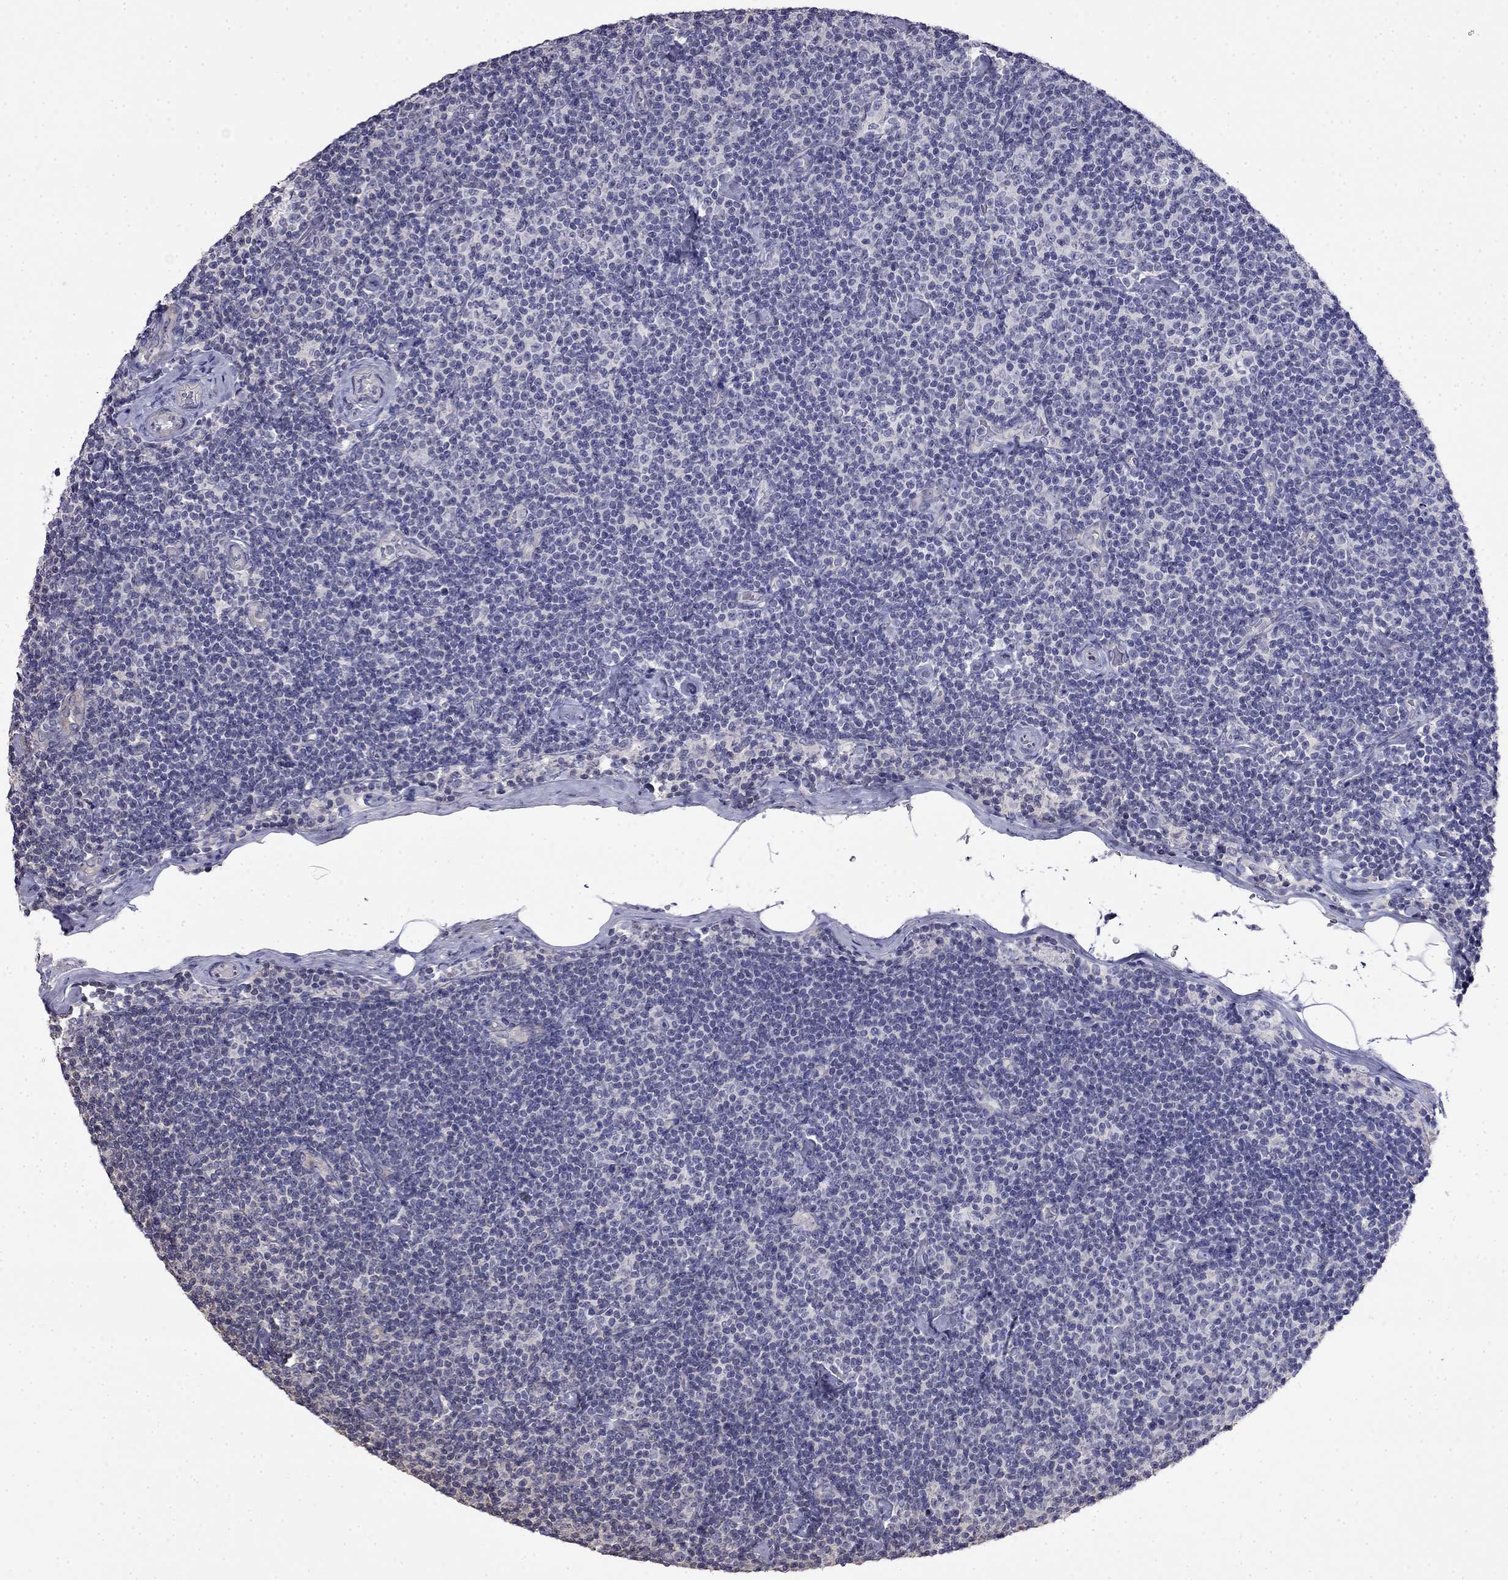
{"staining": {"intensity": "negative", "quantity": "none", "location": "none"}, "tissue": "lymphoma", "cell_type": "Tumor cells", "image_type": "cancer", "snomed": [{"axis": "morphology", "description": "Malignant lymphoma, non-Hodgkin's type, Low grade"}, {"axis": "topography", "description": "Lymph node"}], "caption": "Immunohistochemistry of human lymphoma demonstrates no staining in tumor cells.", "gene": "GUCA1B", "patient": {"sex": "male", "age": 81}}